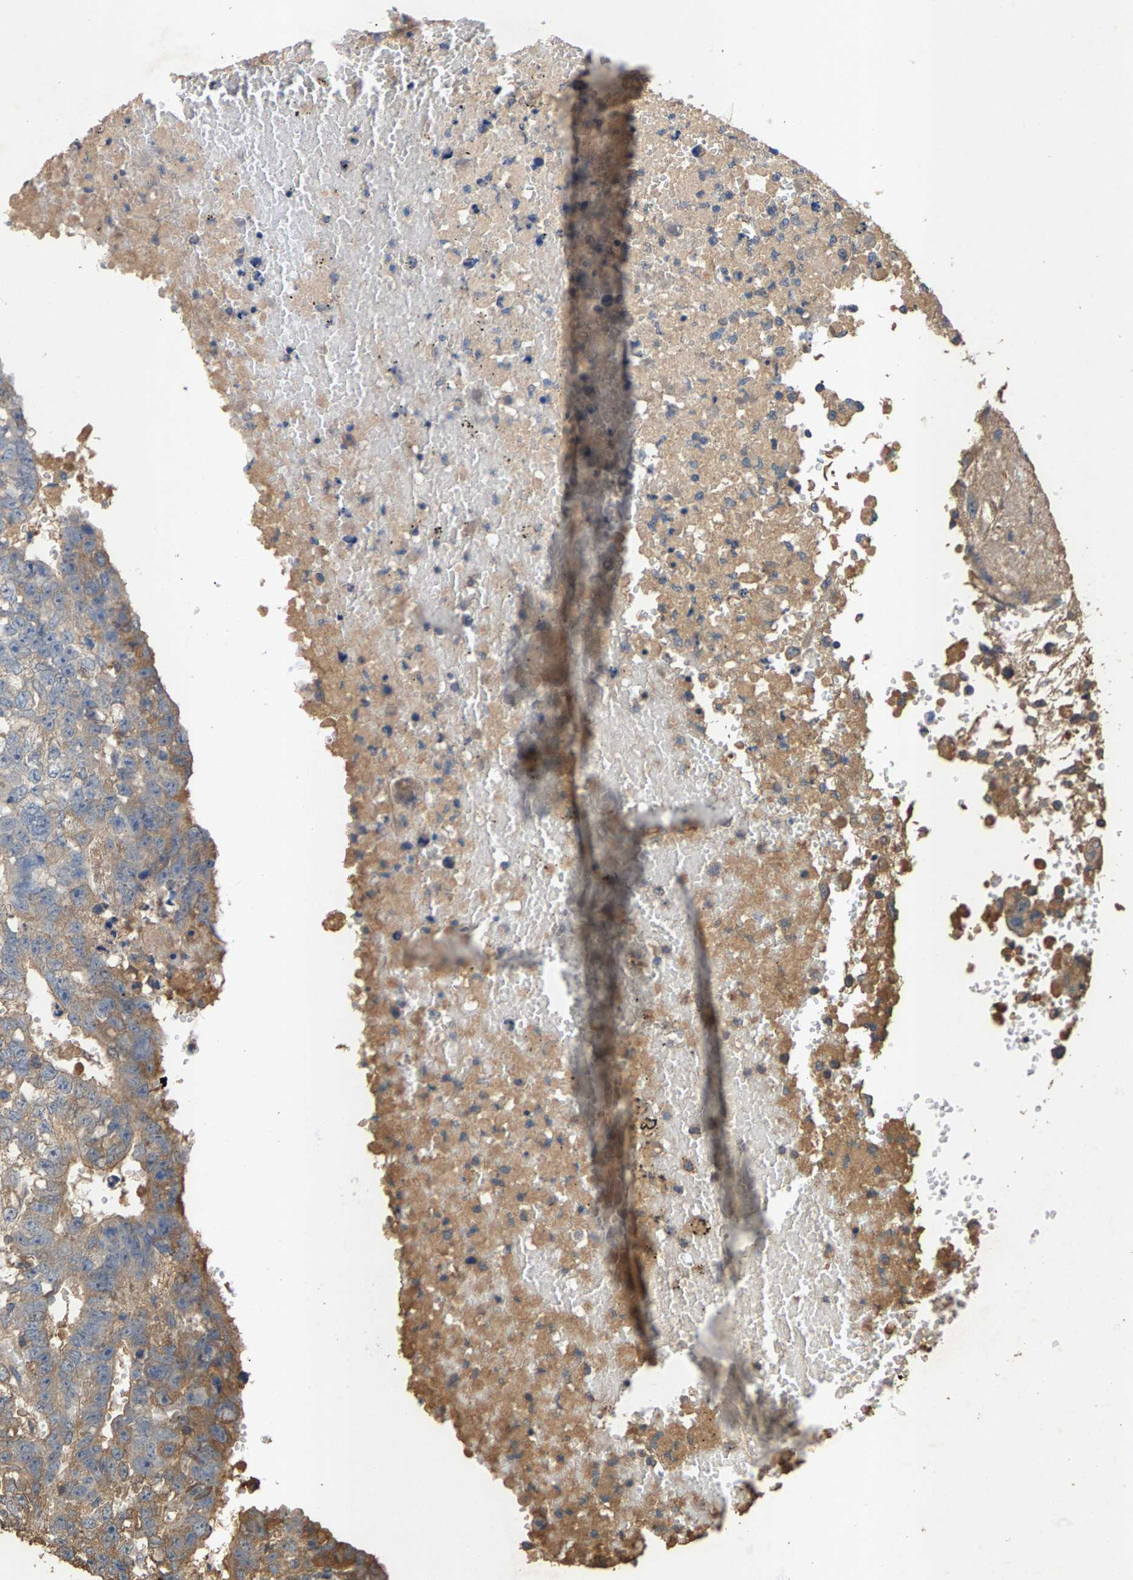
{"staining": {"intensity": "moderate", "quantity": "<25%", "location": "cytoplasmic/membranous"}, "tissue": "testis cancer", "cell_type": "Tumor cells", "image_type": "cancer", "snomed": [{"axis": "morphology", "description": "Carcinoma, Embryonal, NOS"}, {"axis": "topography", "description": "Testis"}], "caption": "DAB immunohistochemical staining of human testis cancer shows moderate cytoplasmic/membranous protein staining in approximately <25% of tumor cells.", "gene": "HTRA3", "patient": {"sex": "male", "age": 25}}